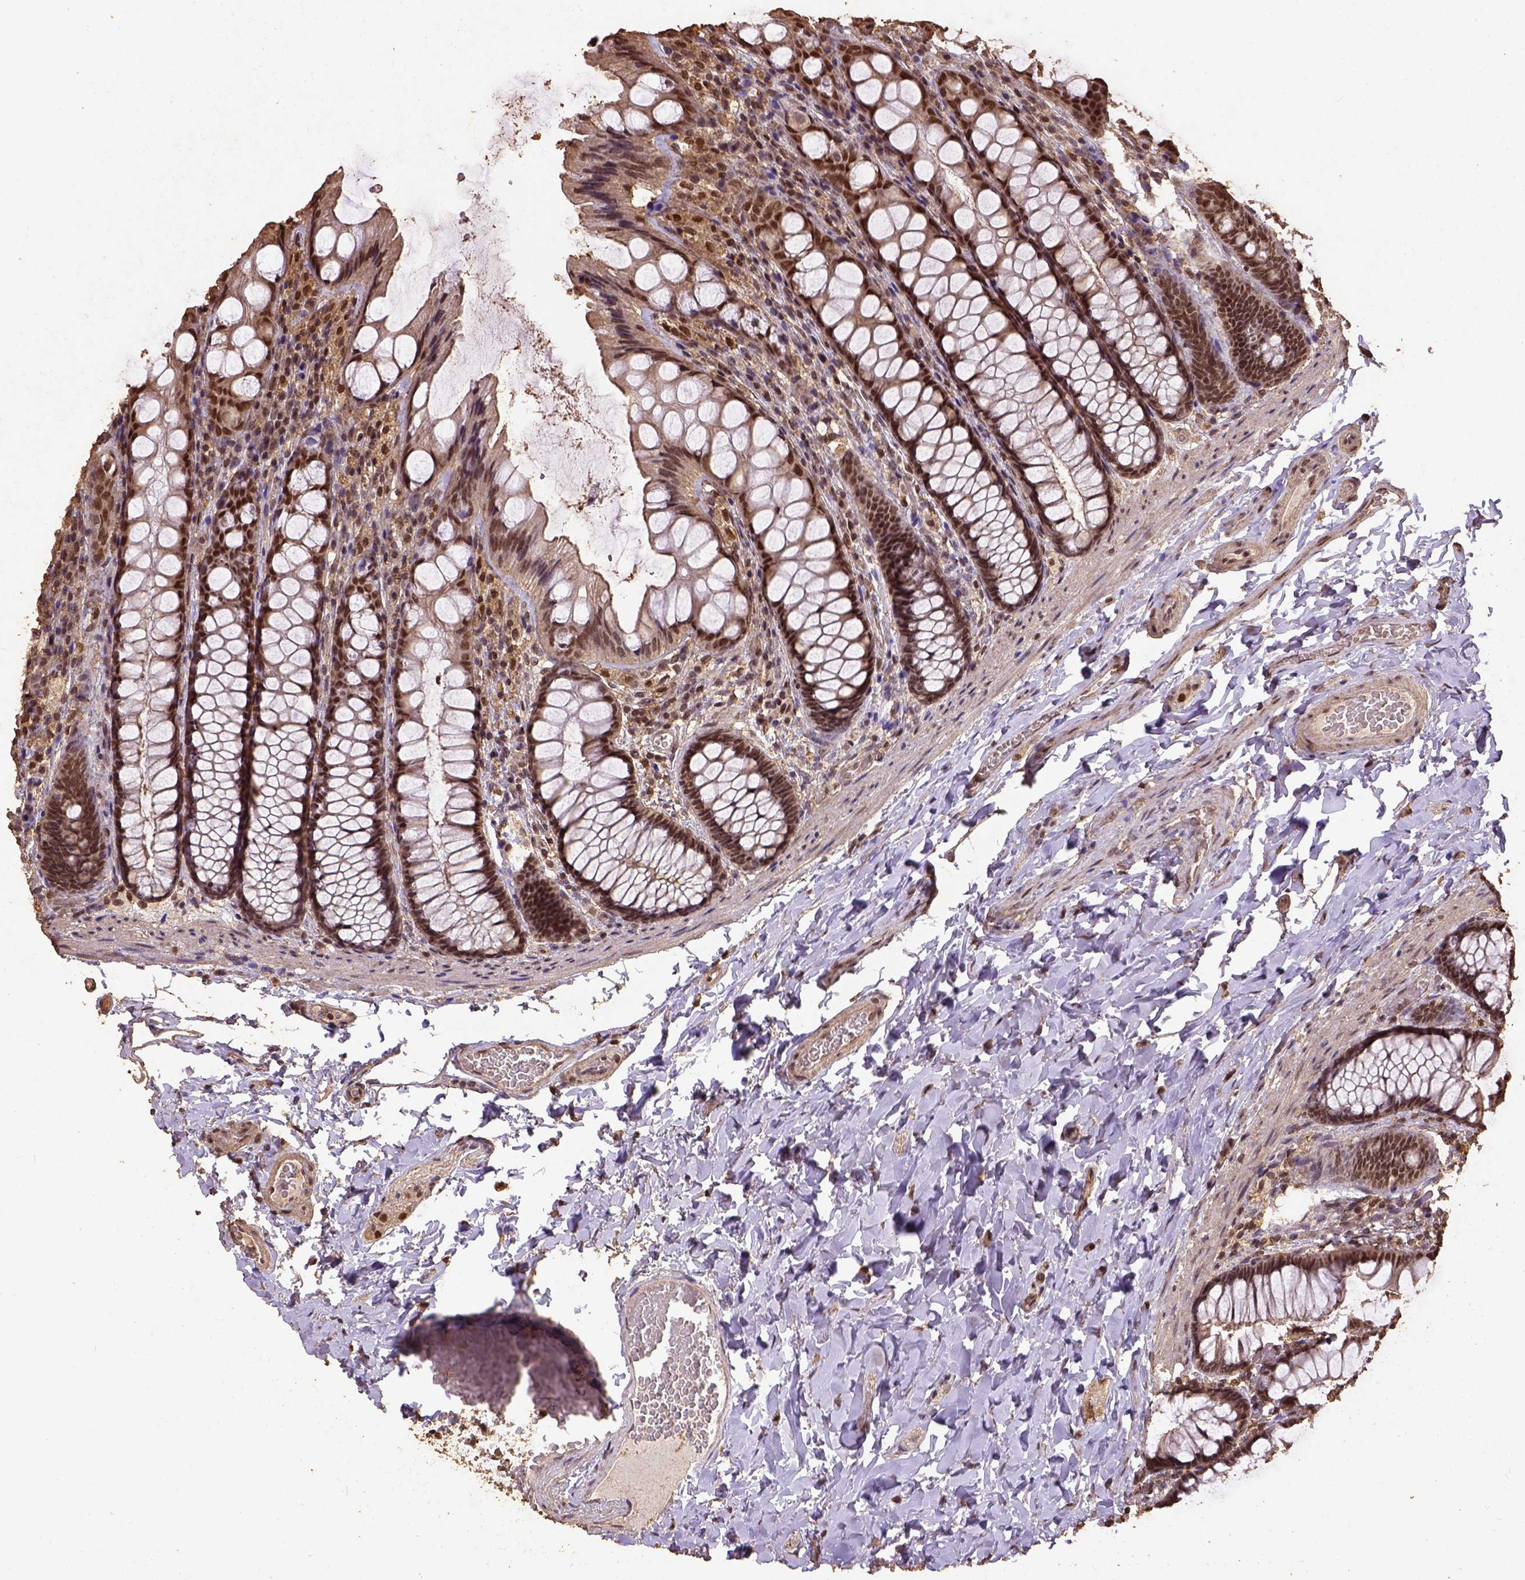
{"staining": {"intensity": "moderate", "quantity": ">75%", "location": "nuclear"}, "tissue": "colon", "cell_type": "Endothelial cells", "image_type": "normal", "snomed": [{"axis": "morphology", "description": "Normal tissue, NOS"}, {"axis": "topography", "description": "Colon"}], "caption": "Immunohistochemistry (DAB (3,3'-diaminobenzidine)) staining of normal human colon displays moderate nuclear protein expression in approximately >75% of endothelial cells. Nuclei are stained in blue.", "gene": "NACC1", "patient": {"sex": "male", "age": 47}}